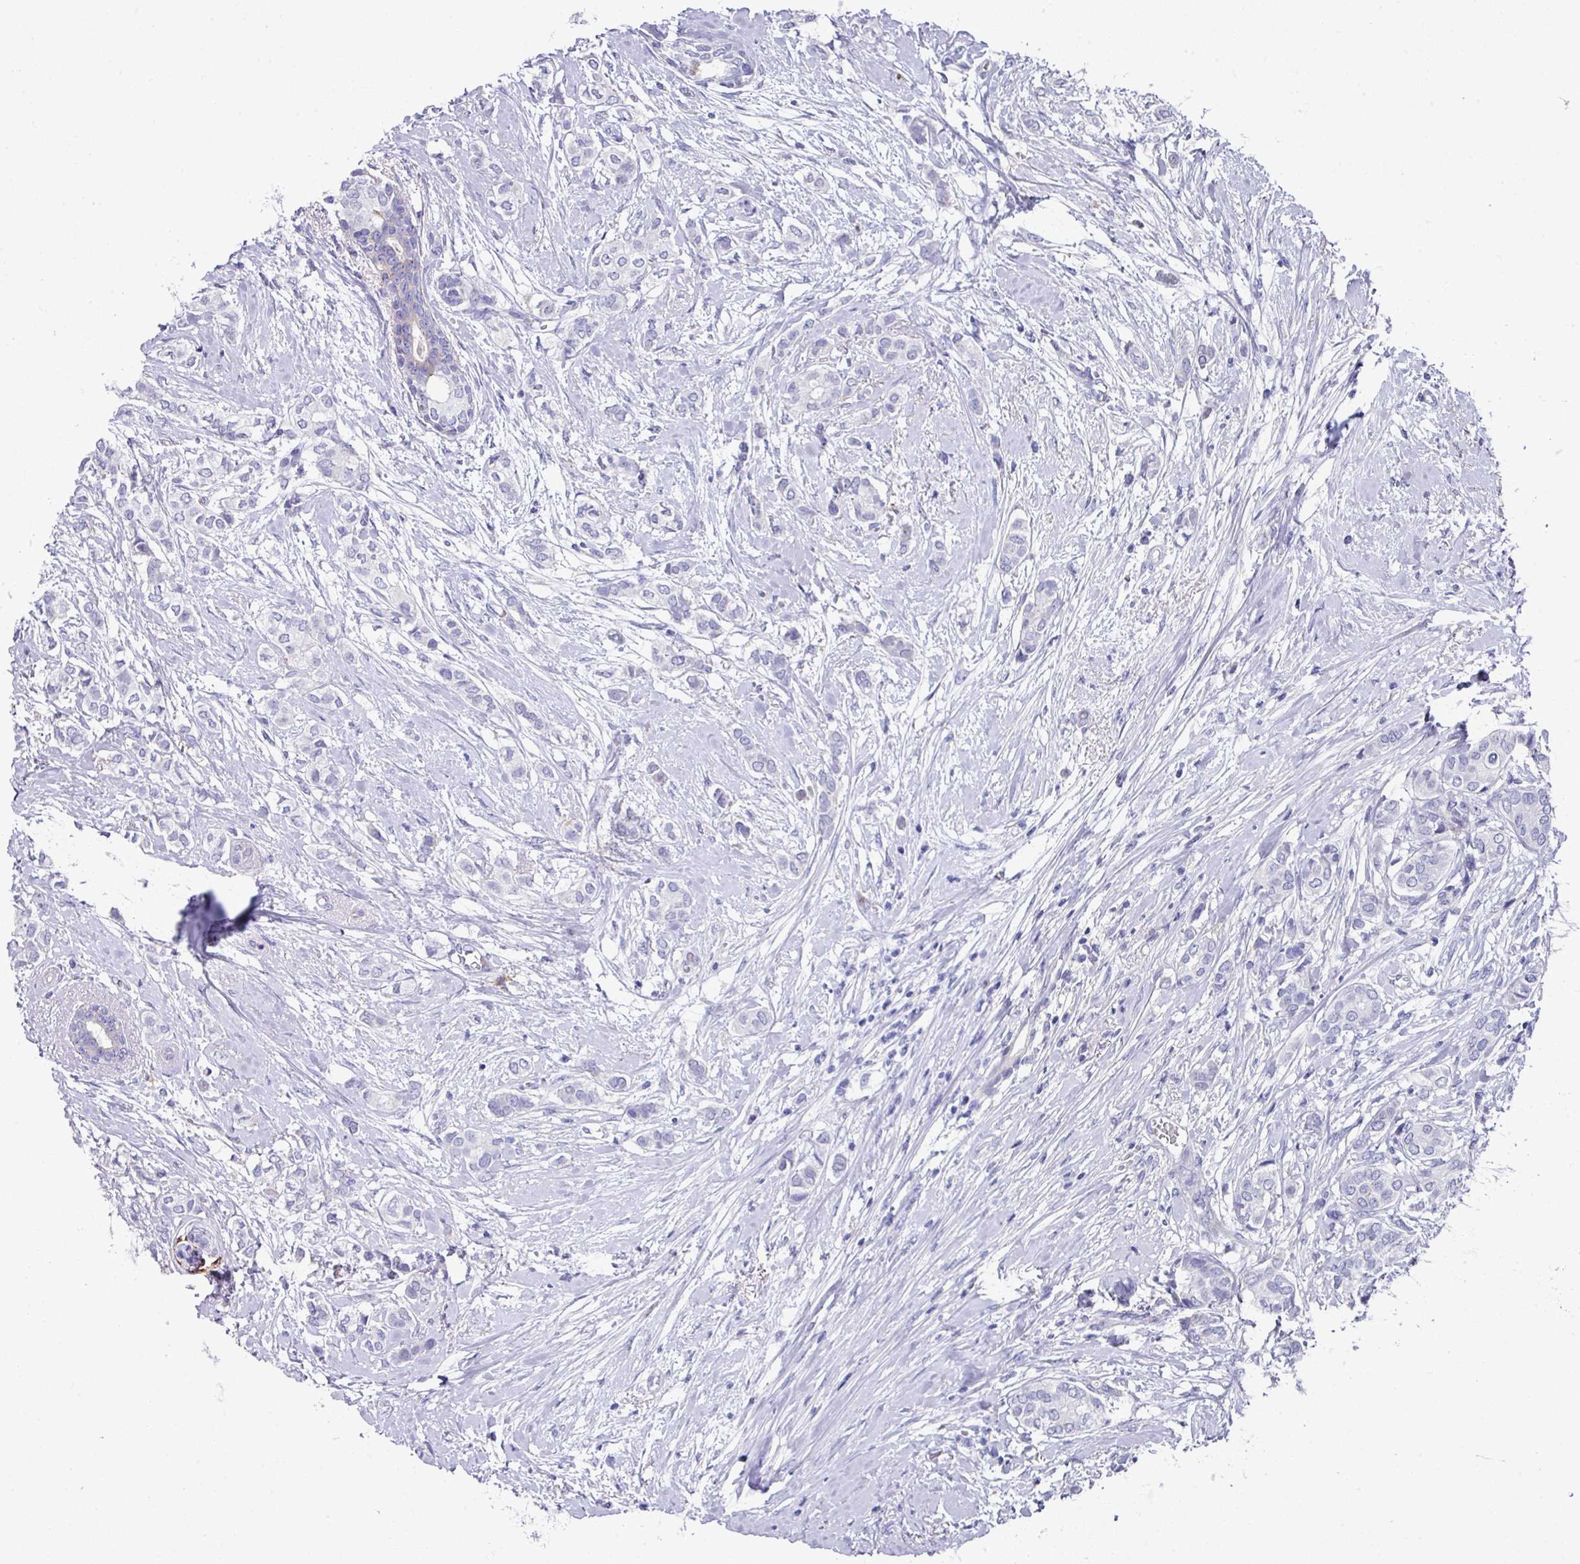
{"staining": {"intensity": "negative", "quantity": "none", "location": "none"}, "tissue": "breast cancer", "cell_type": "Tumor cells", "image_type": "cancer", "snomed": [{"axis": "morphology", "description": "Duct carcinoma"}, {"axis": "topography", "description": "Breast"}], "caption": "An image of human breast cancer (invasive ductal carcinoma) is negative for staining in tumor cells.", "gene": "CLDN1", "patient": {"sex": "female", "age": 73}}